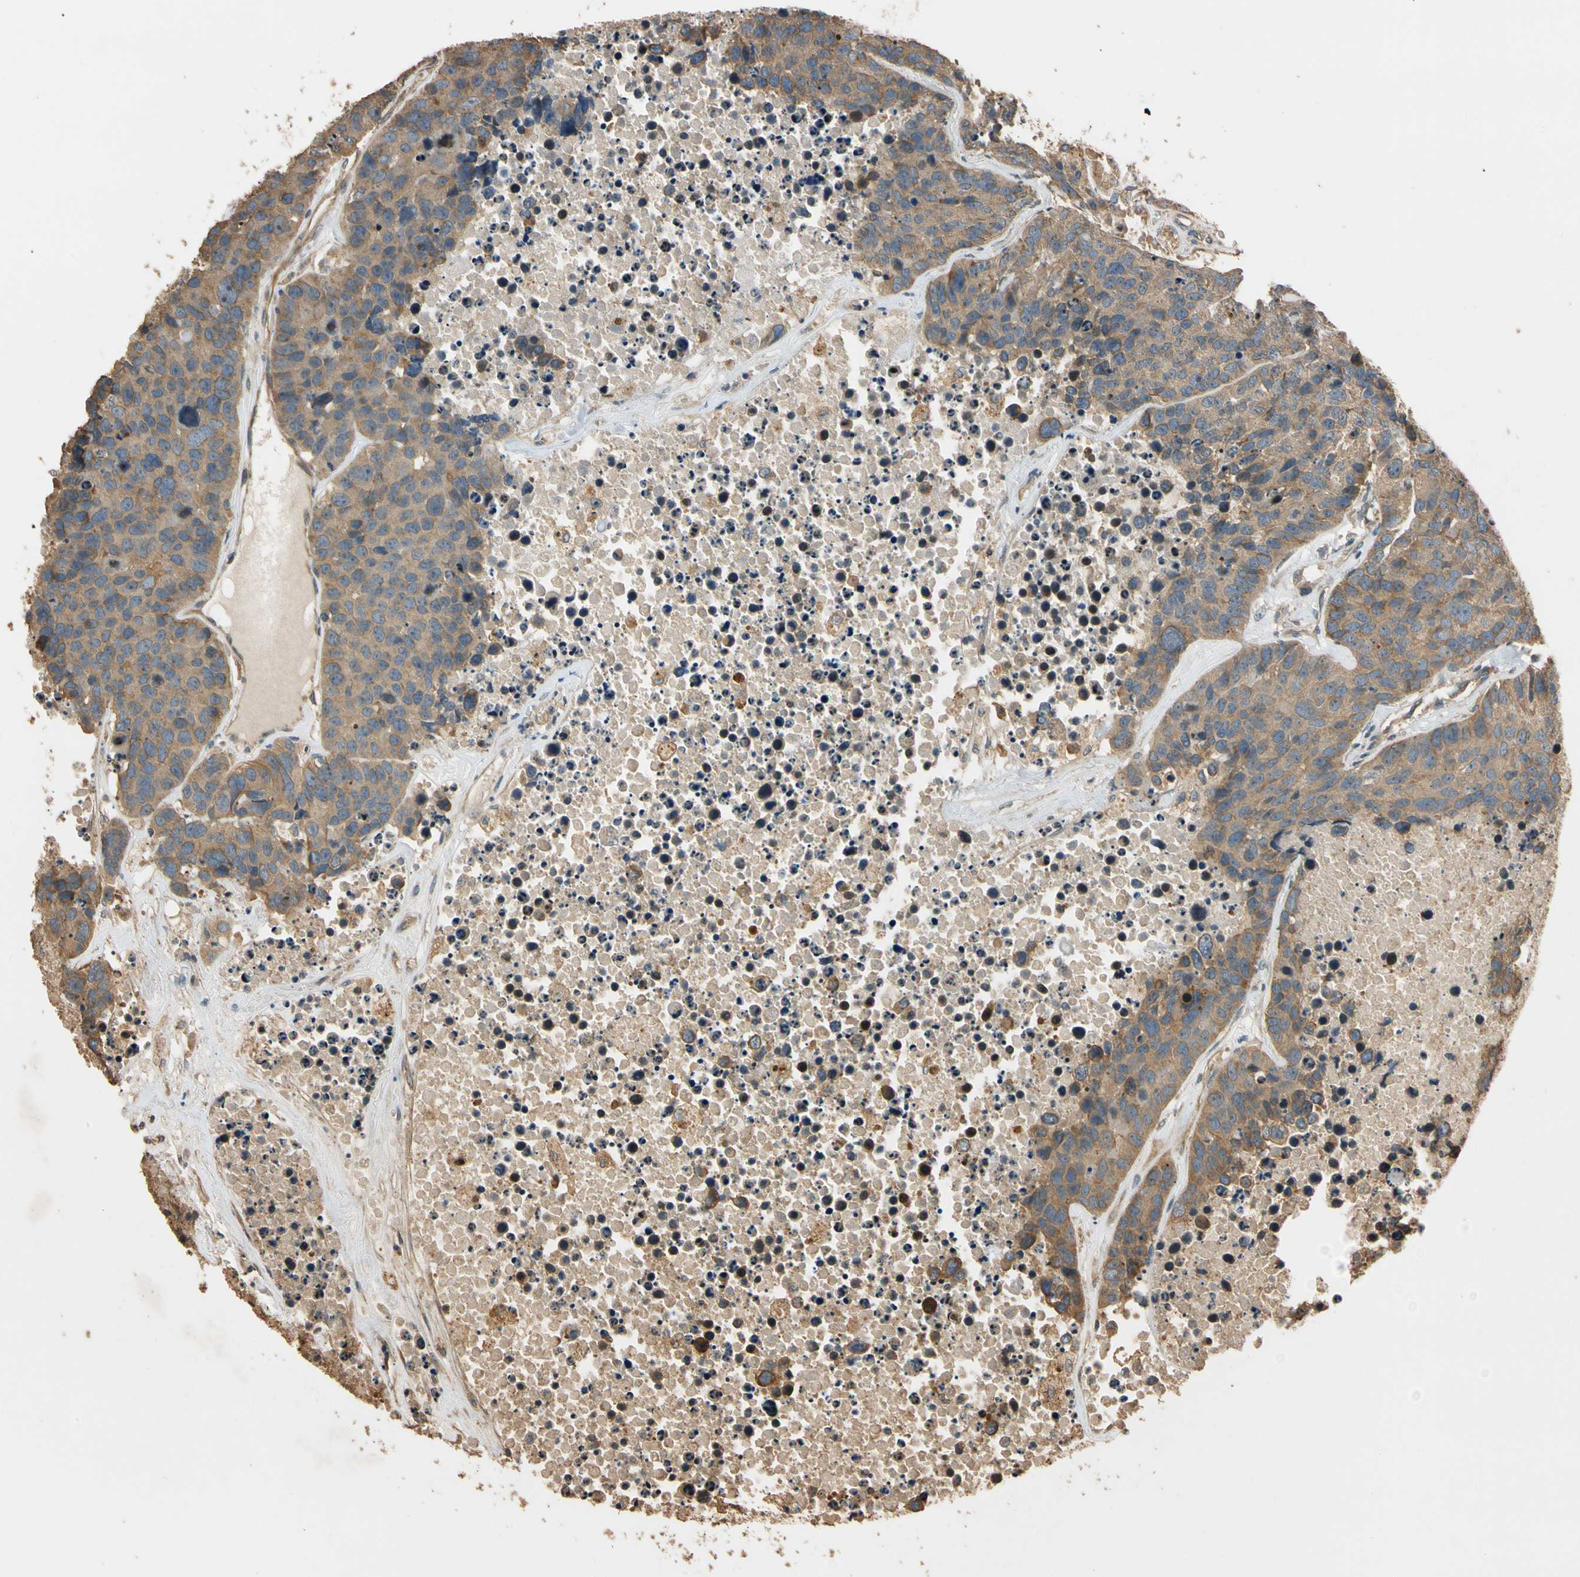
{"staining": {"intensity": "moderate", "quantity": ">75%", "location": "cytoplasmic/membranous"}, "tissue": "carcinoid", "cell_type": "Tumor cells", "image_type": "cancer", "snomed": [{"axis": "morphology", "description": "Carcinoid, malignant, NOS"}, {"axis": "topography", "description": "Lung"}], "caption": "A histopathology image showing moderate cytoplasmic/membranous staining in approximately >75% of tumor cells in carcinoid (malignant), as visualized by brown immunohistochemical staining.", "gene": "MGRN1", "patient": {"sex": "male", "age": 60}}